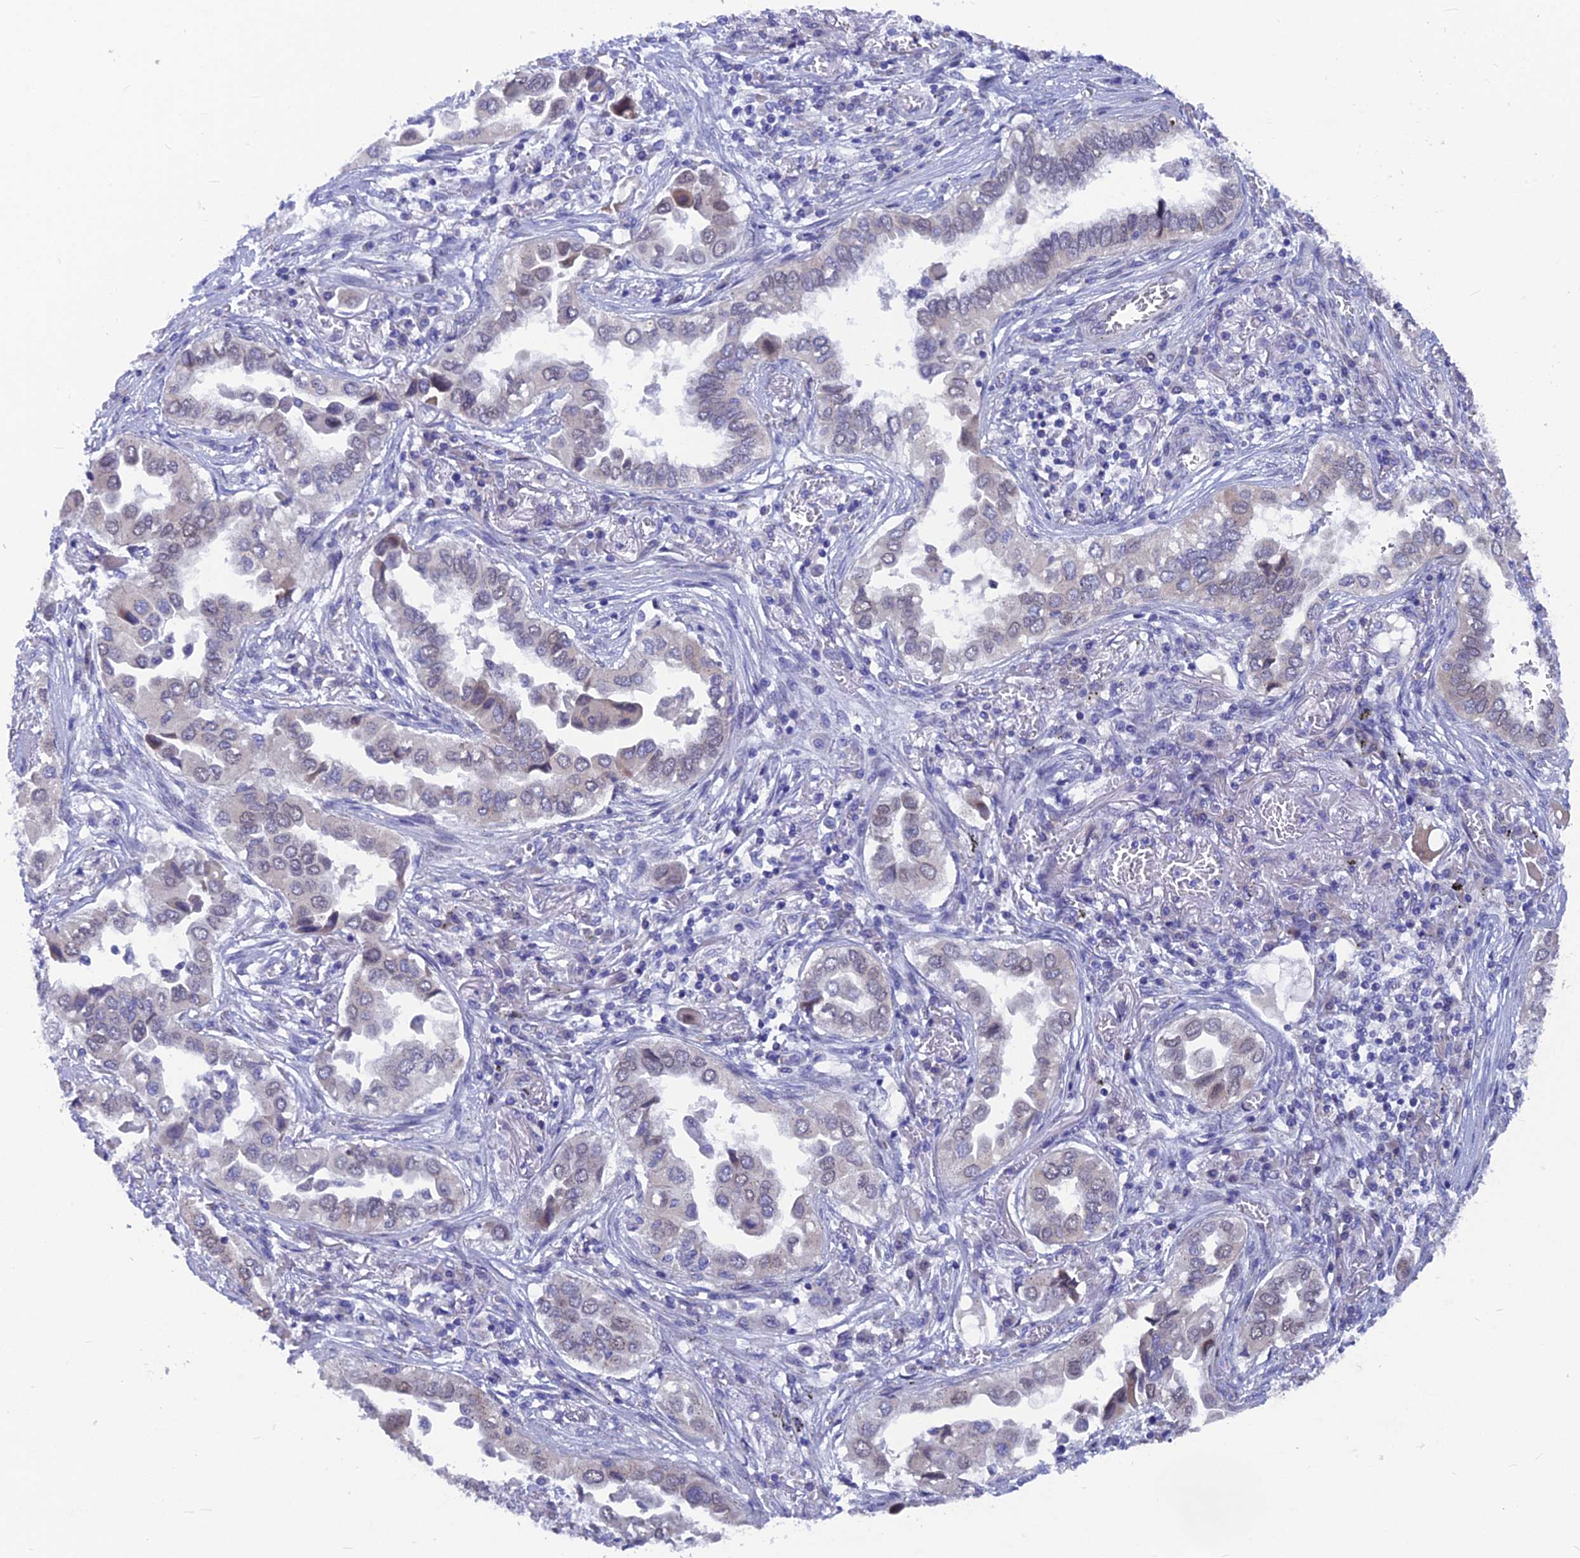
{"staining": {"intensity": "negative", "quantity": "none", "location": "none"}, "tissue": "lung cancer", "cell_type": "Tumor cells", "image_type": "cancer", "snomed": [{"axis": "morphology", "description": "Adenocarcinoma, NOS"}, {"axis": "topography", "description": "Lung"}], "caption": "Lung cancer (adenocarcinoma) was stained to show a protein in brown. There is no significant staining in tumor cells. The staining was performed using DAB to visualize the protein expression in brown, while the nuclei were stained in blue with hematoxylin (Magnification: 20x).", "gene": "AK4", "patient": {"sex": "female", "age": 76}}